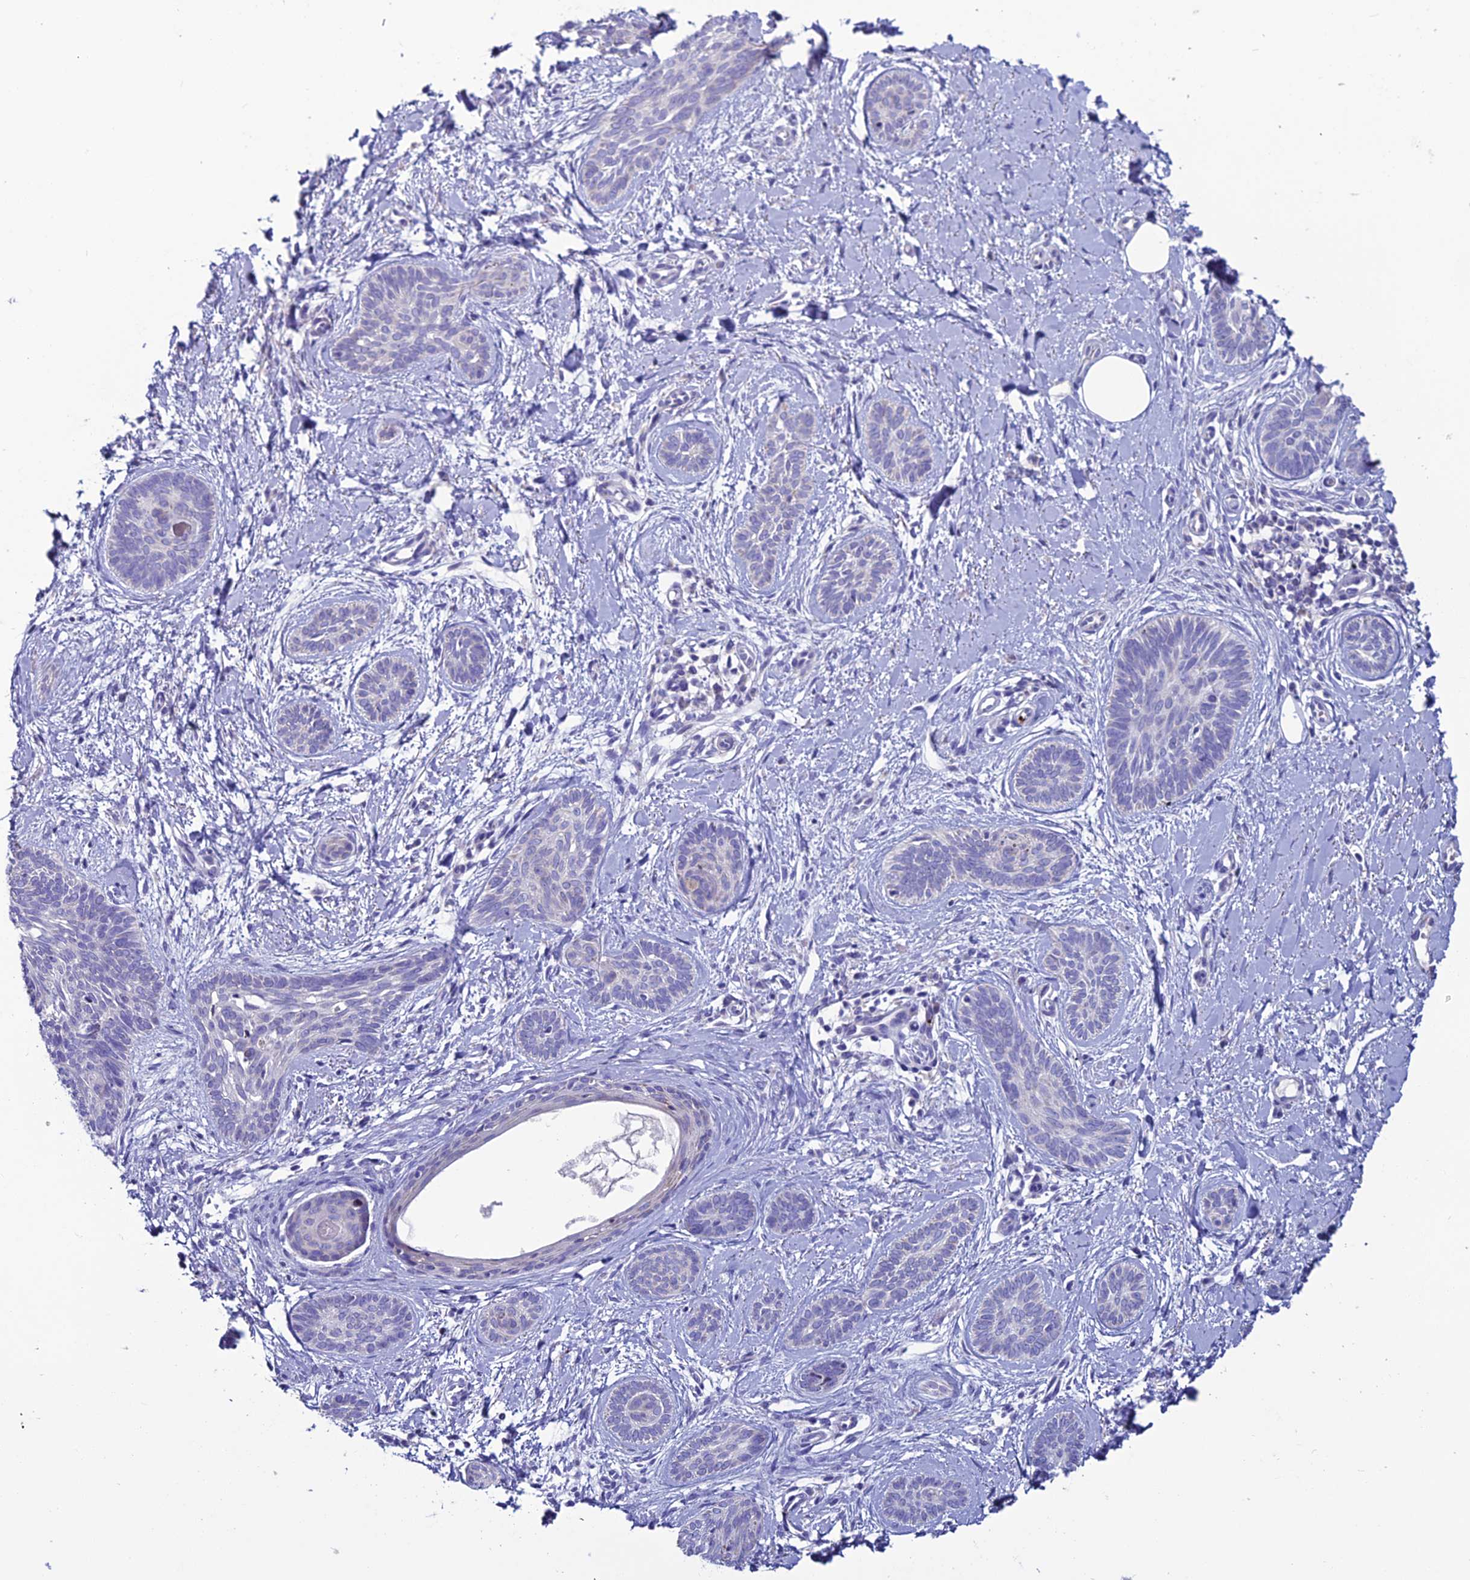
{"staining": {"intensity": "negative", "quantity": "none", "location": "none"}, "tissue": "skin cancer", "cell_type": "Tumor cells", "image_type": "cancer", "snomed": [{"axis": "morphology", "description": "Basal cell carcinoma"}, {"axis": "topography", "description": "Skin"}], "caption": "A high-resolution image shows IHC staining of skin cancer (basal cell carcinoma), which displays no significant staining in tumor cells.", "gene": "C21orf140", "patient": {"sex": "female", "age": 81}}